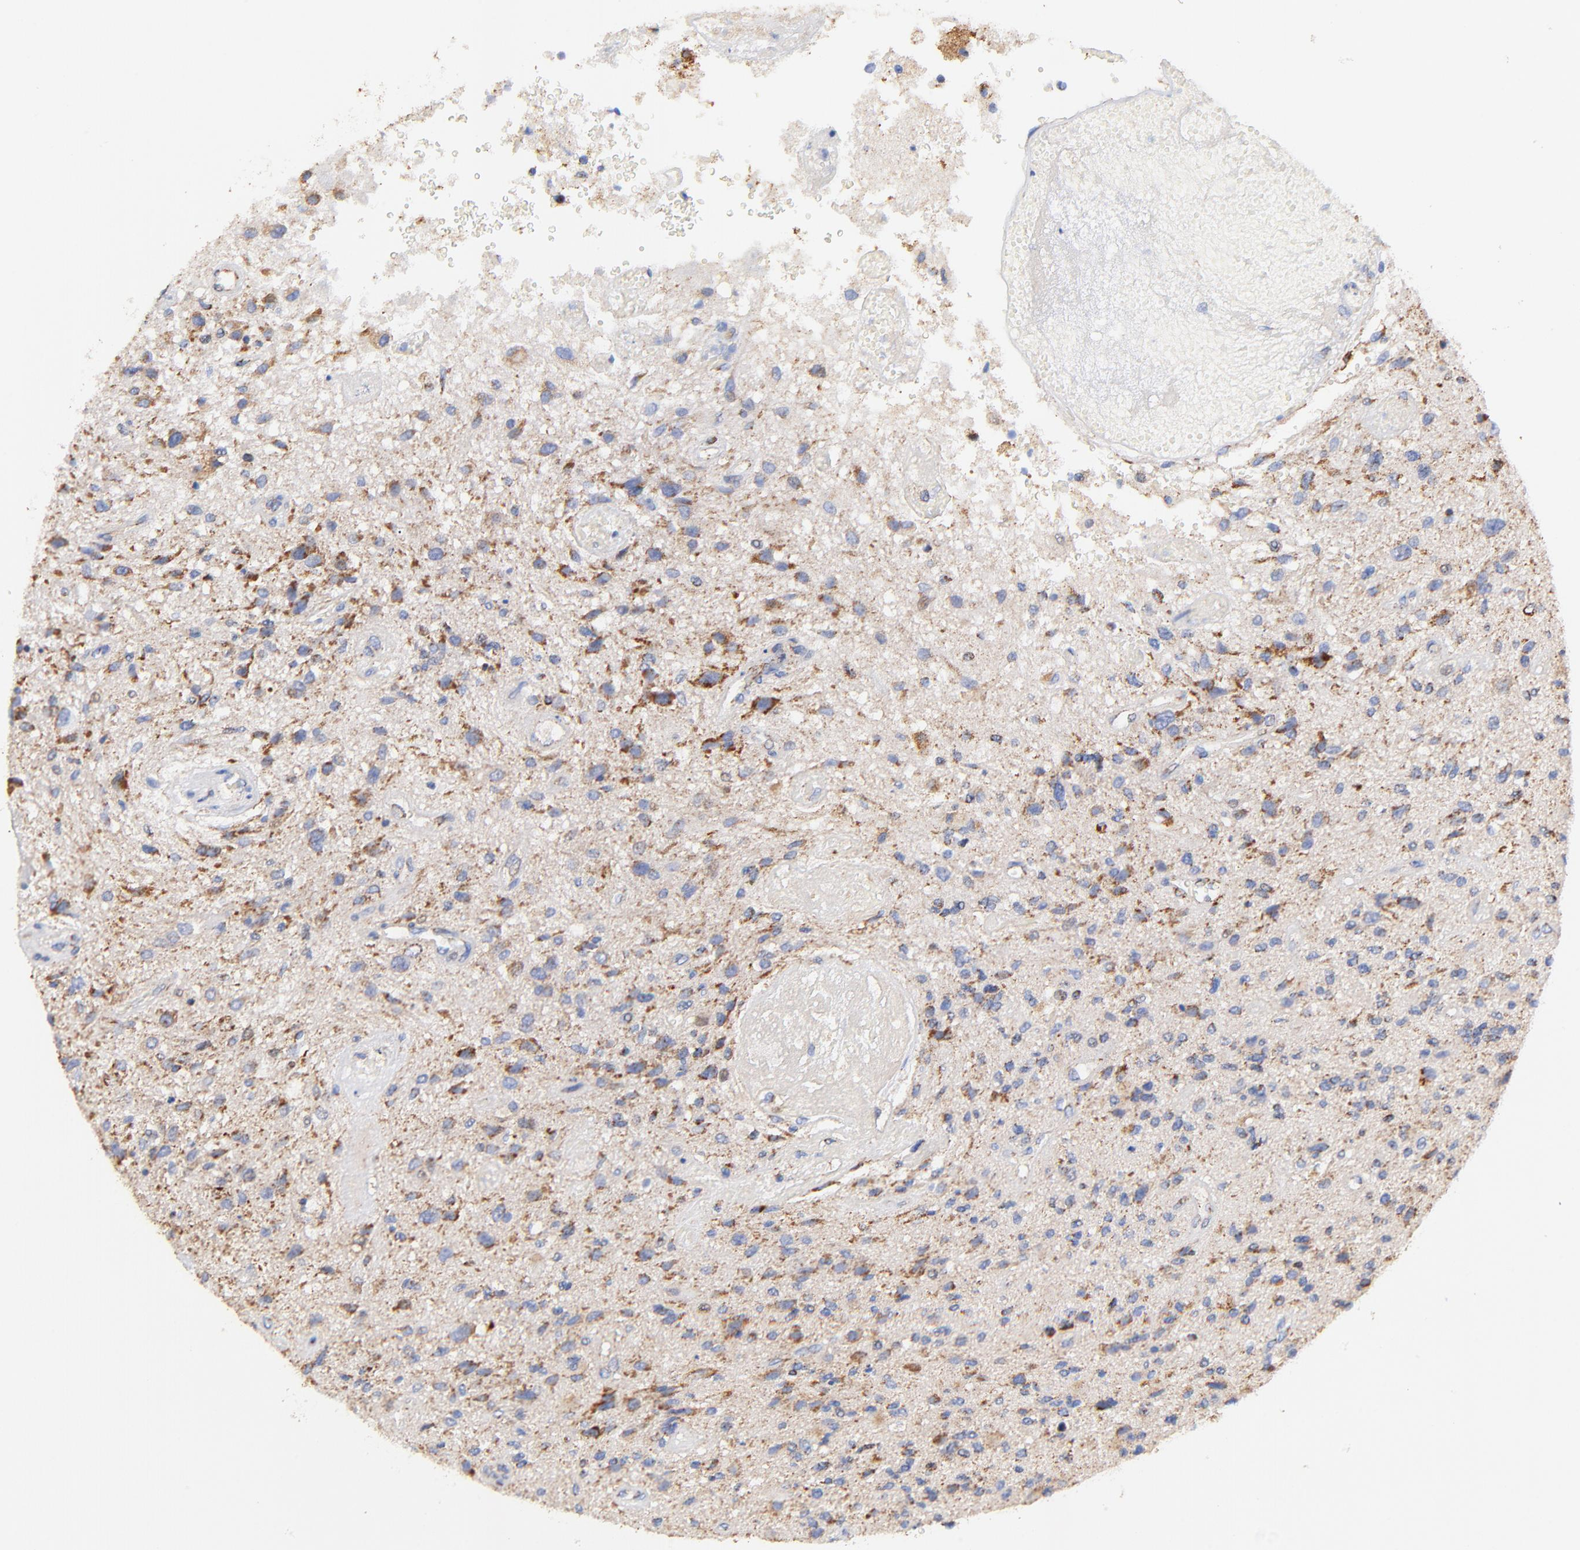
{"staining": {"intensity": "moderate", "quantity": "<25%", "location": "cytoplasmic/membranous"}, "tissue": "glioma", "cell_type": "Tumor cells", "image_type": "cancer", "snomed": [{"axis": "morphology", "description": "Normal tissue, NOS"}, {"axis": "morphology", "description": "Glioma, malignant, High grade"}, {"axis": "topography", "description": "Cerebral cortex"}], "caption": "Immunohistochemical staining of human malignant high-grade glioma shows moderate cytoplasmic/membranous protein positivity in about <25% of tumor cells.", "gene": "ATP5F1D", "patient": {"sex": "male", "age": 75}}